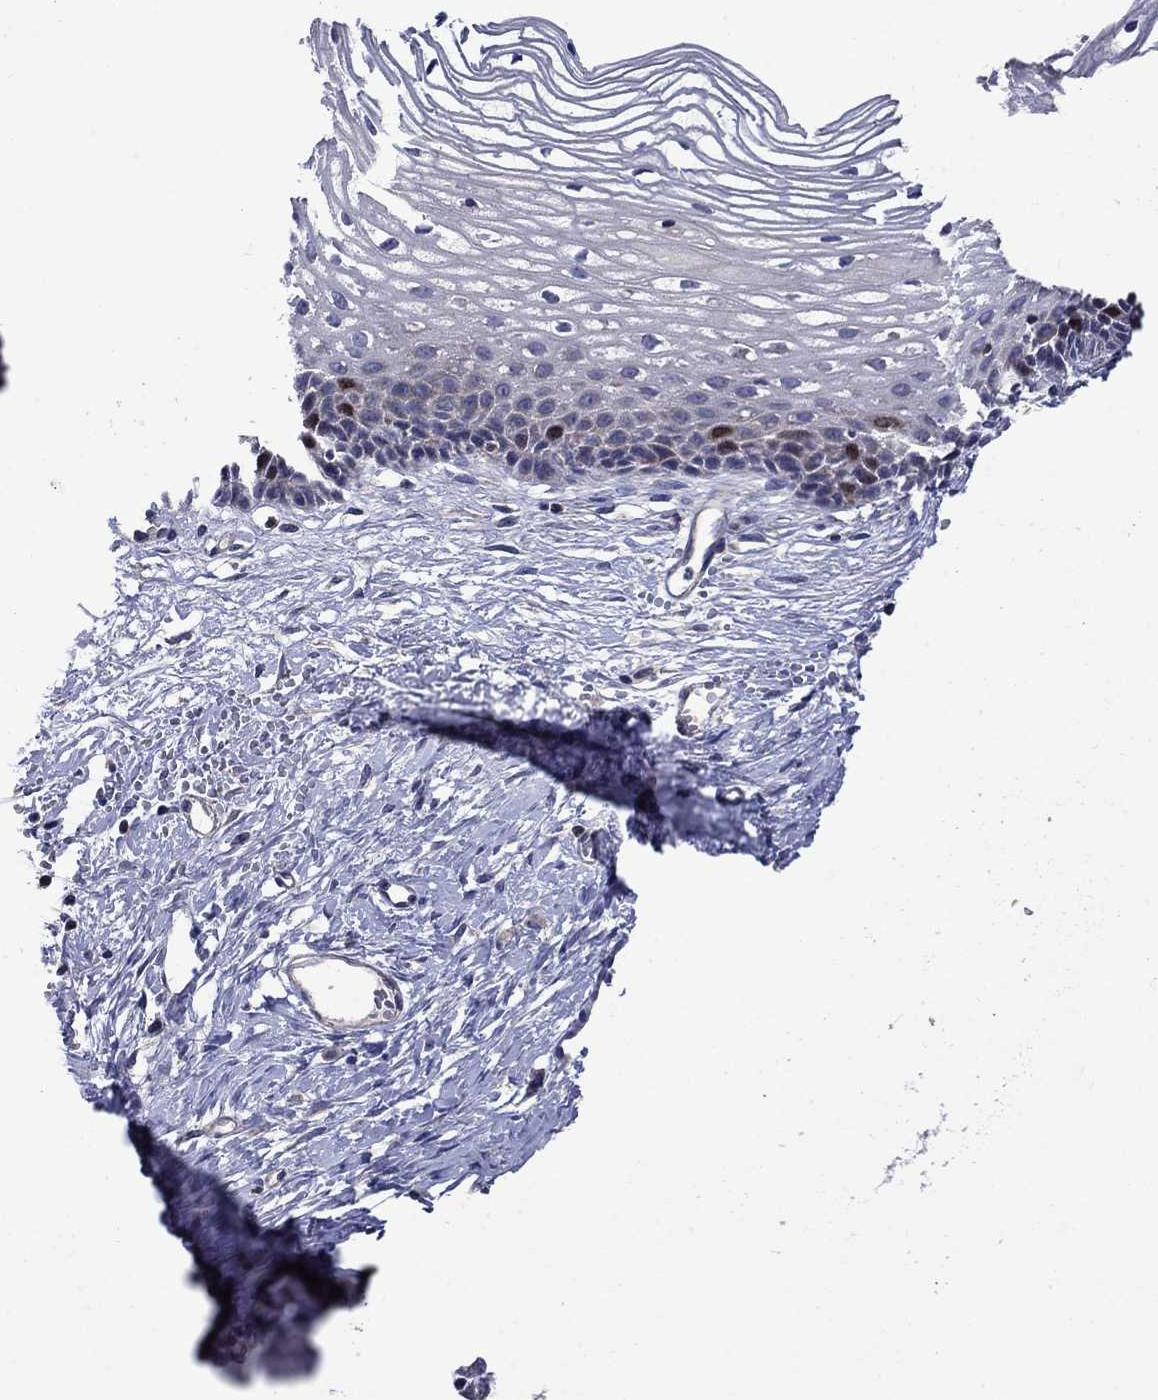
{"staining": {"intensity": "strong", "quantity": "<25%", "location": "nuclear"}, "tissue": "cervix", "cell_type": "Squamous epithelial cells", "image_type": "normal", "snomed": [{"axis": "morphology", "description": "Normal tissue, NOS"}, {"axis": "topography", "description": "Cervix"}], "caption": "Cervix was stained to show a protein in brown. There is medium levels of strong nuclear staining in approximately <25% of squamous epithelial cells. (DAB (3,3'-diaminobenzidine) IHC, brown staining for protein, blue staining for nuclei).", "gene": "KIF22", "patient": {"sex": "female", "age": 40}}